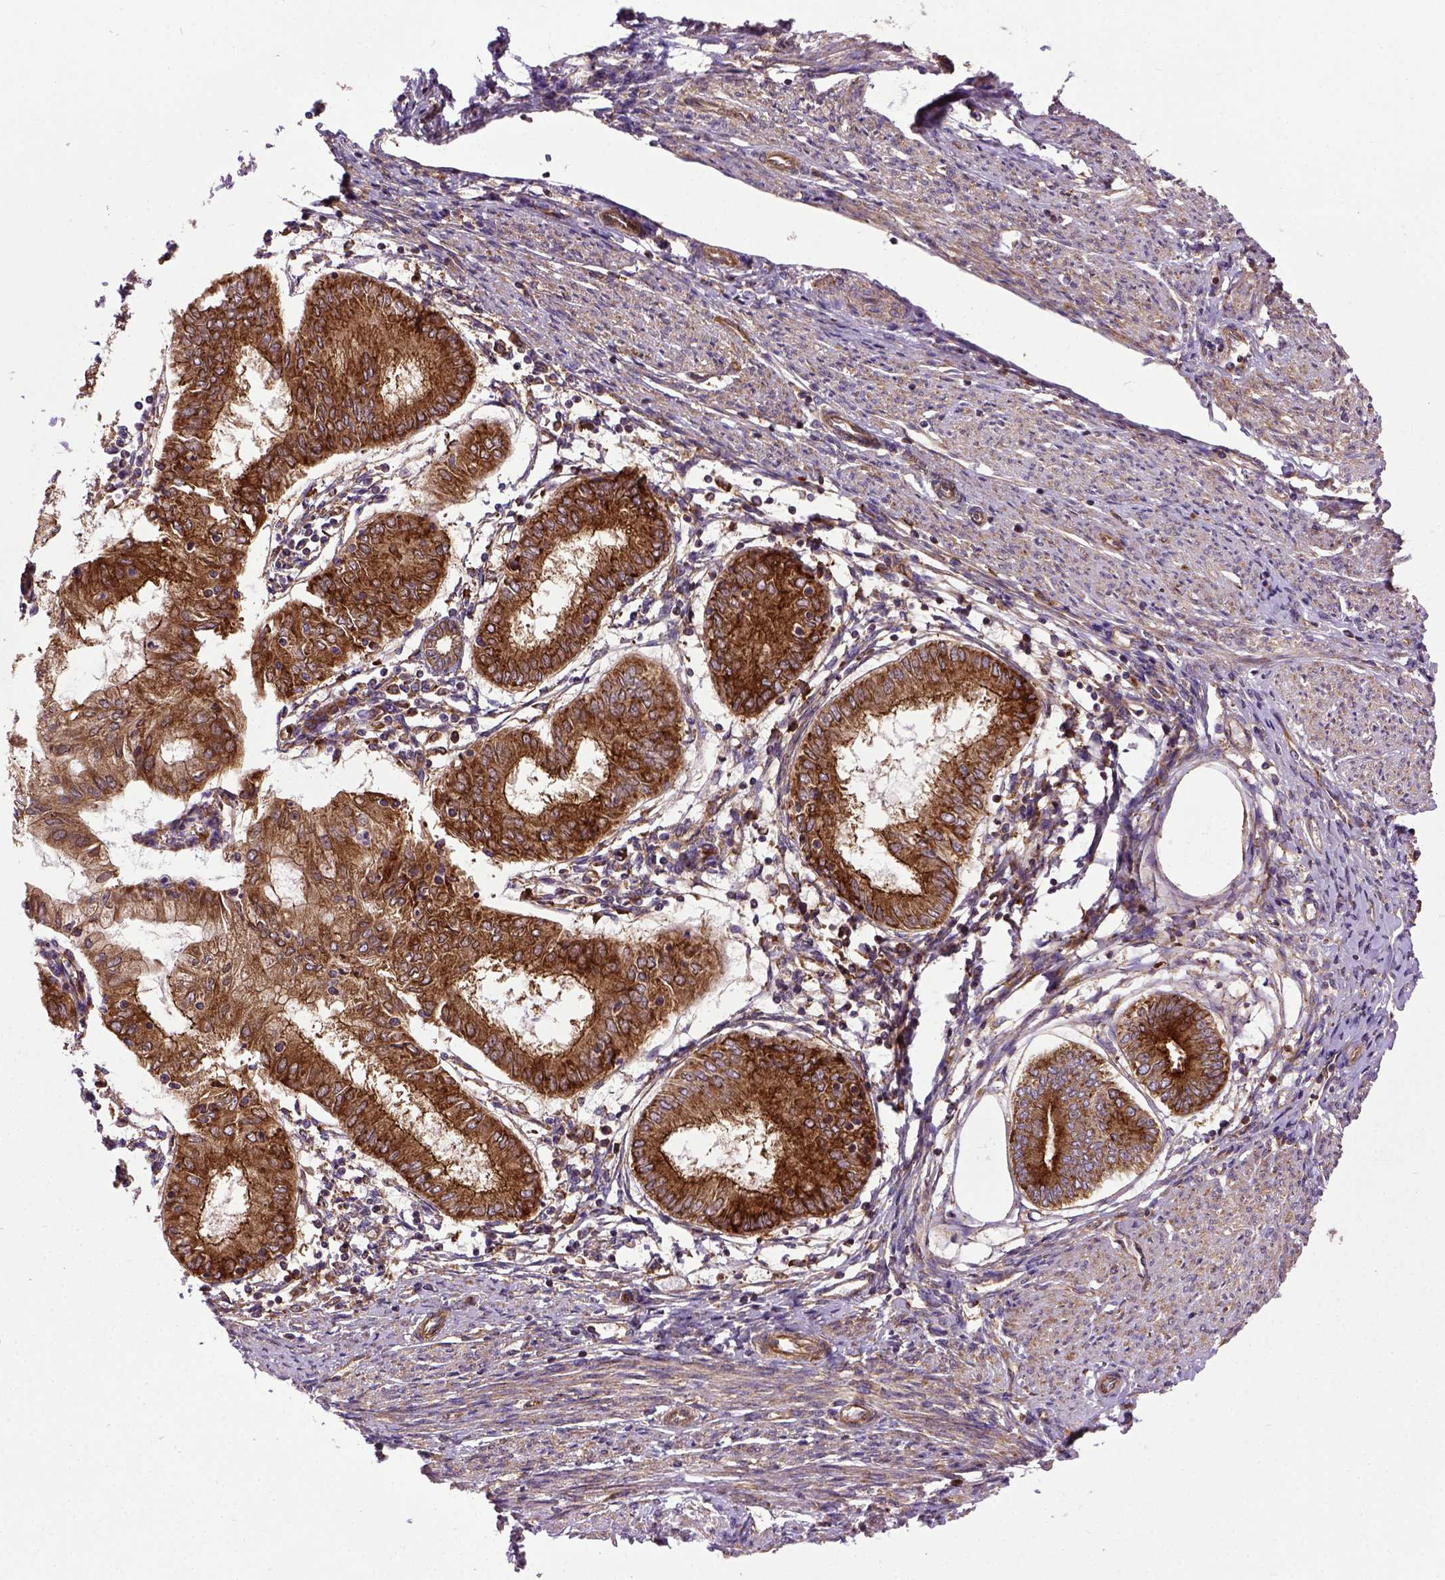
{"staining": {"intensity": "strong", "quantity": ">75%", "location": "cytoplasmic/membranous"}, "tissue": "endometrial cancer", "cell_type": "Tumor cells", "image_type": "cancer", "snomed": [{"axis": "morphology", "description": "Adenocarcinoma, NOS"}, {"axis": "topography", "description": "Endometrium"}], "caption": "IHC micrograph of endometrial cancer (adenocarcinoma) stained for a protein (brown), which exhibits high levels of strong cytoplasmic/membranous staining in about >75% of tumor cells.", "gene": "CAPRIN1", "patient": {"sex": "female", "age": 68}}